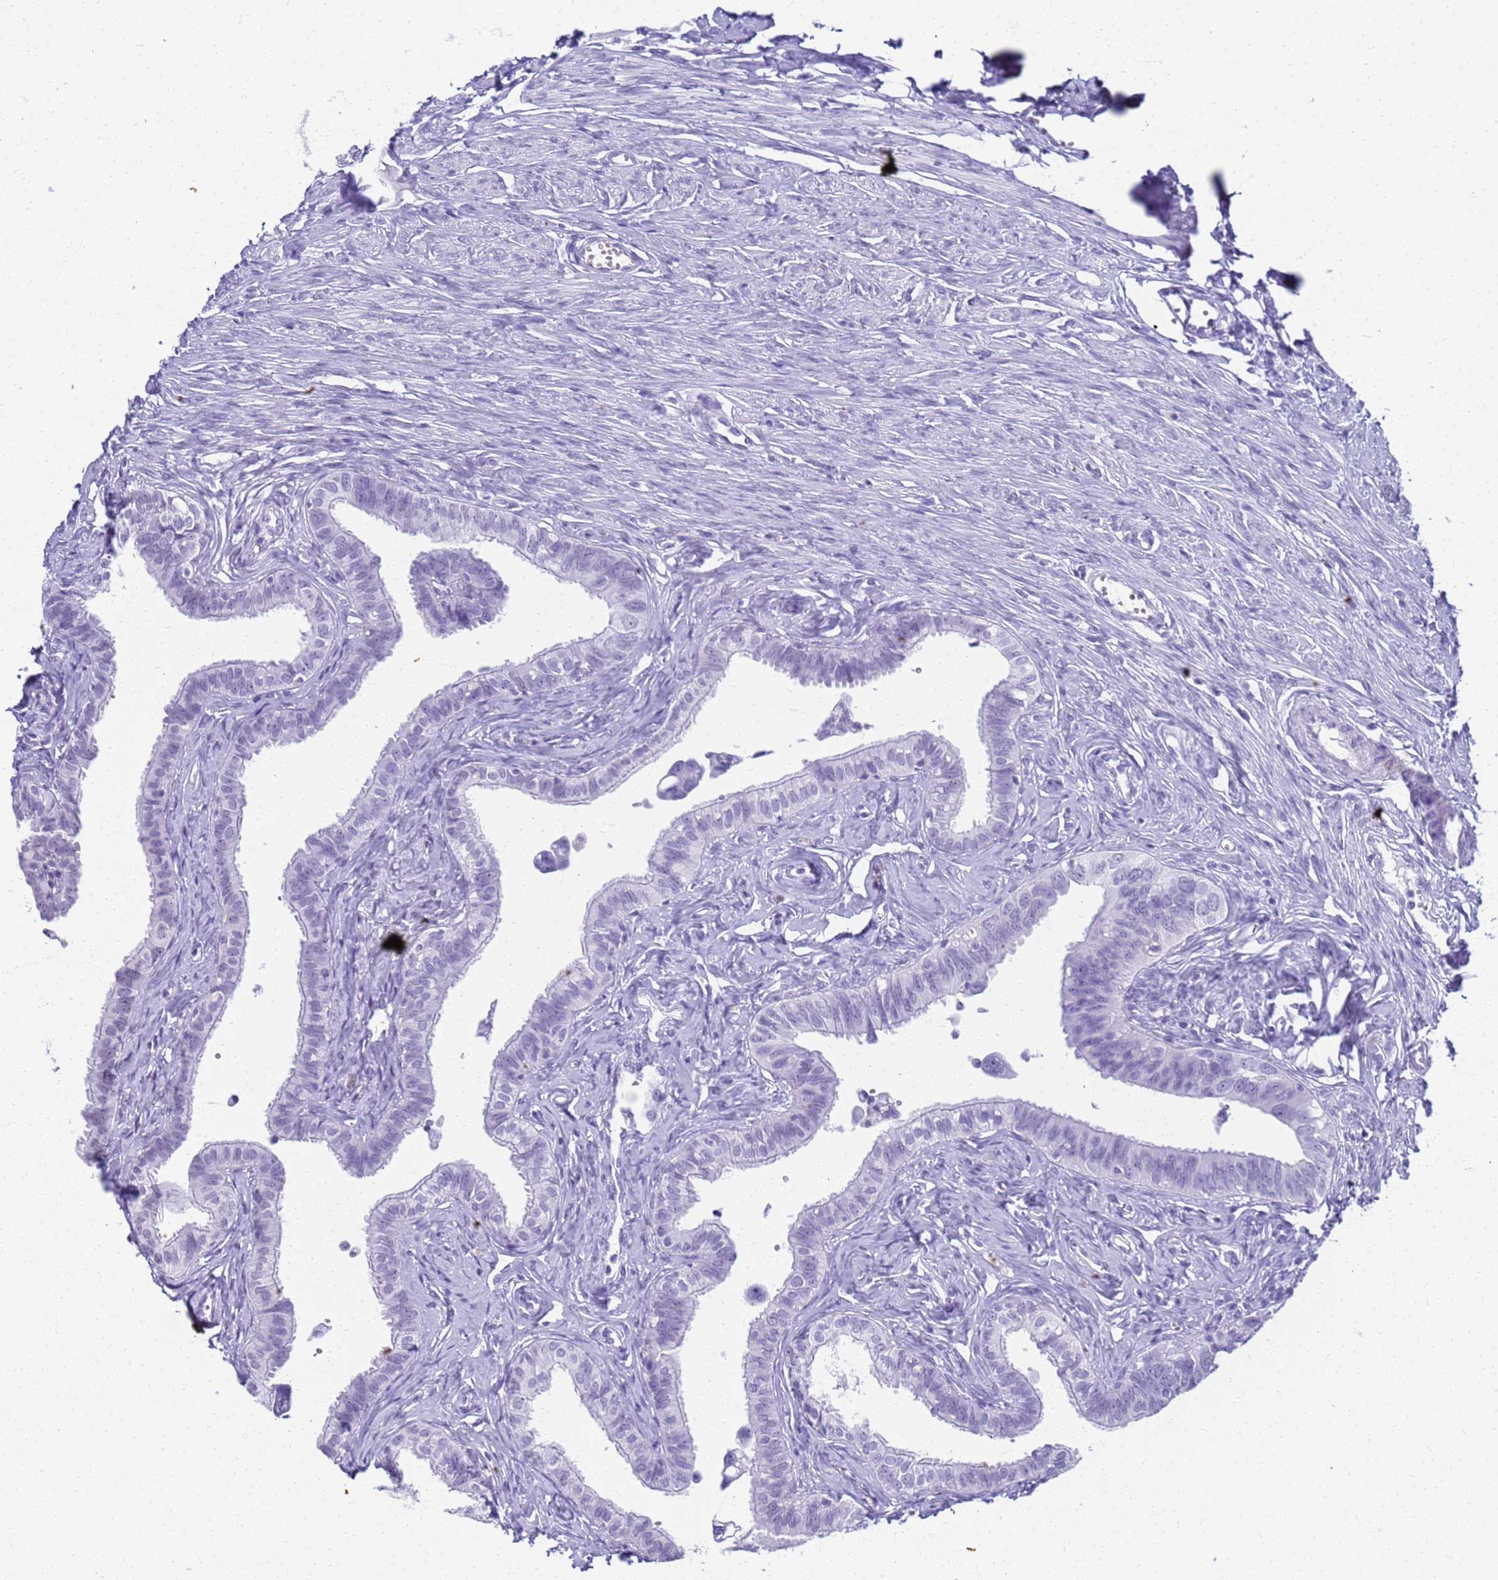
{"staining": {"intensity": "negative", "quantity": "none", "location": "none"}, "tissue": "fallopian tube", "cell_type": "Glandular cells", "image_type": "normal", "snomed": [{"axis": "morphology", "description": "Normal tissue, NOS"}, {"axis": "morphology", "description": "Carcinoma, NOS"}, {"axis": "topography", "description": "Fallopian tube"}, {"axis": "topography", "description": "Ovary"}], "caption": "The IHC photomicrograph has no significant staining in glandular cells of fallopian tube. The staining is performed using DAB brown chromogen with nuclei counter-stained in using hematoxylin.", "gene": "SLC7A9", "patient": {"sex": "female", "age": 59}}